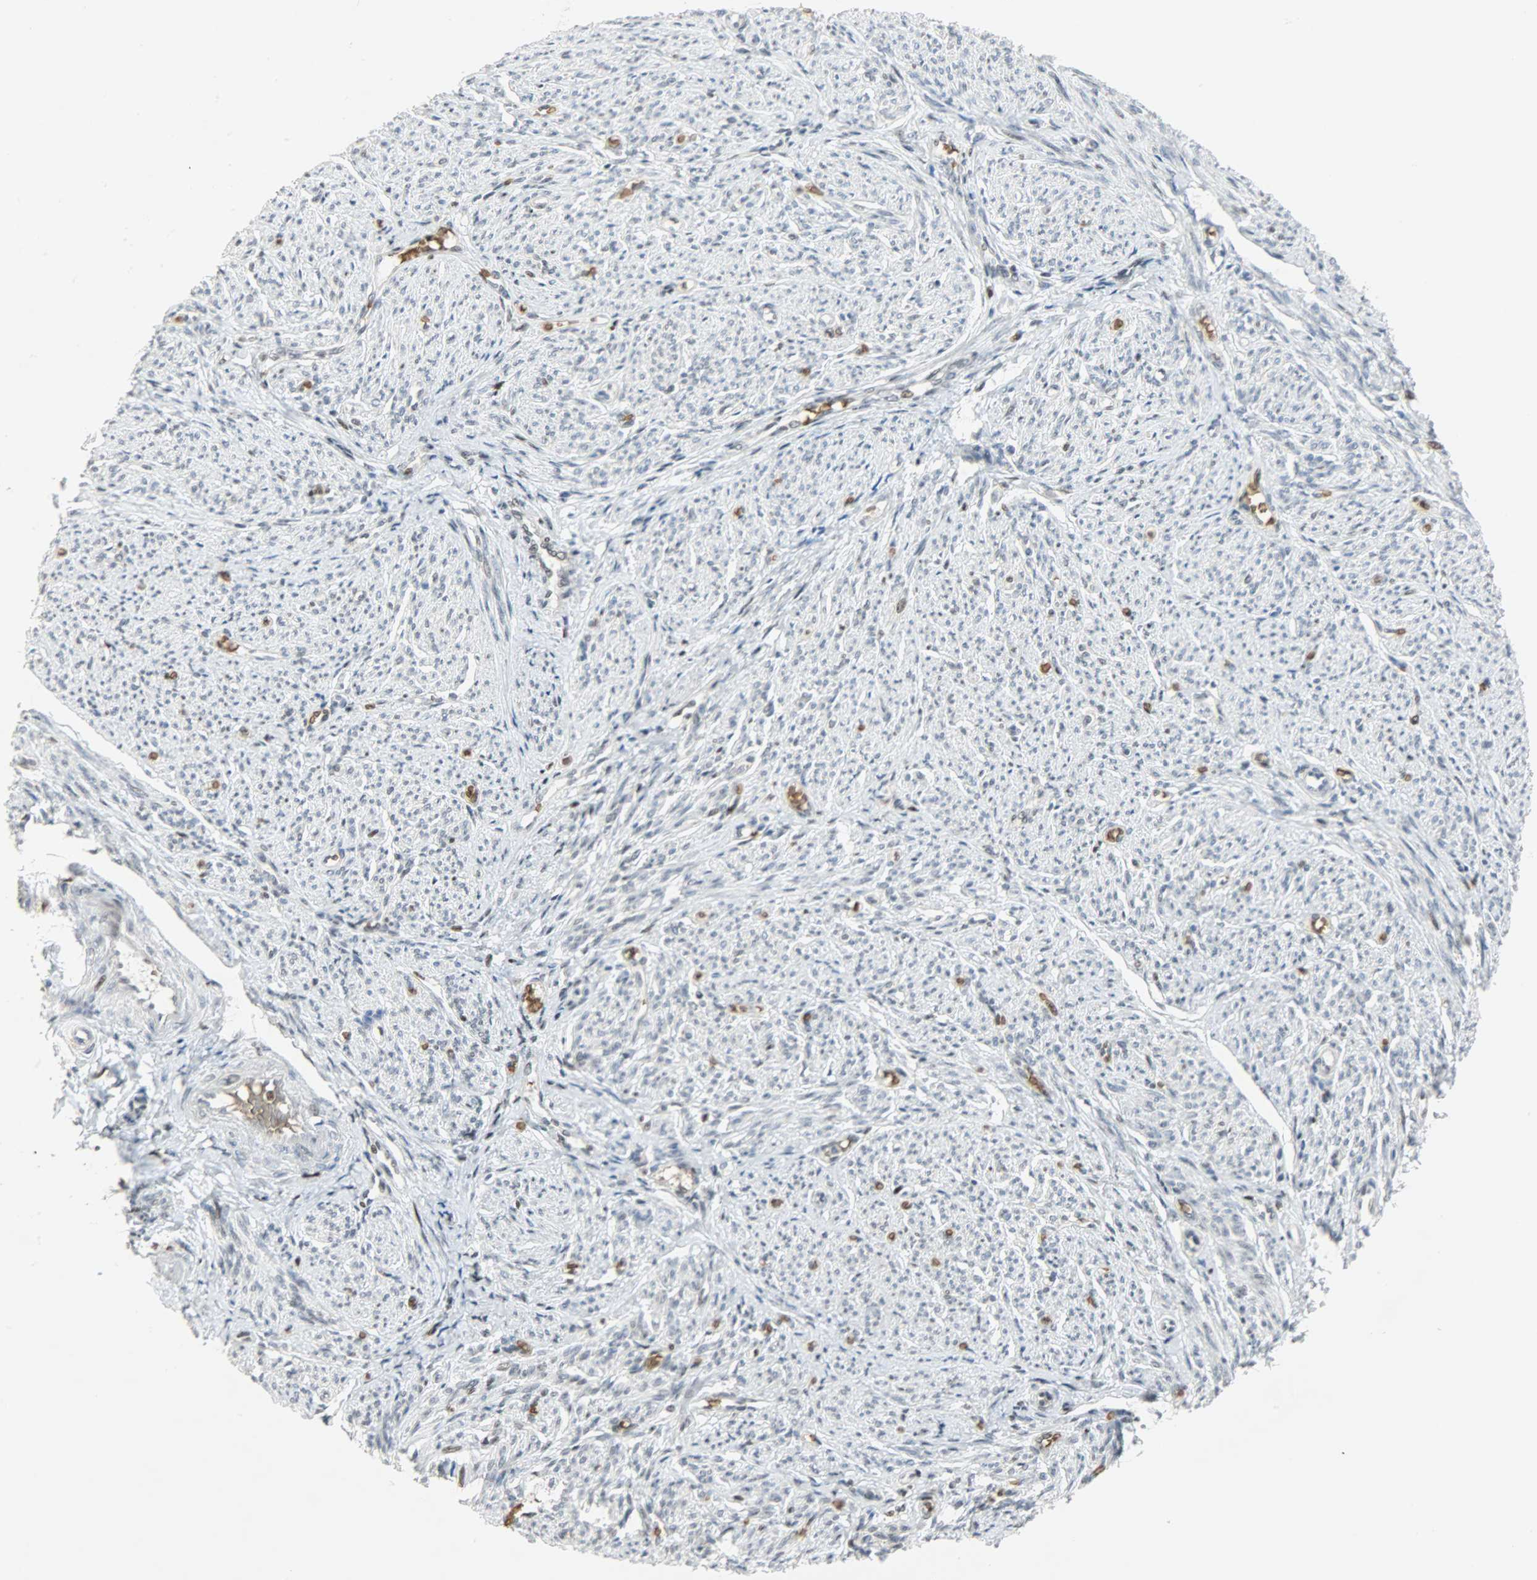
{"staining": {"intensity": "moderate", "quantity": "25%-75%", "location": "cytoplasmic/membranous,nuclear"}, "tissue": "smooth muscle", "cell_type": "Smooth muscle cells", "image_type": "normal", "snomed": [{"axis": "morphology", "description": "Normal tissue, NOS"}, {"axis": "topography", "description": "Smooth muscle"}], "caption": "A brown stain highlights moderate cytoplasmic/membranous,nuclear staining of a protein in smooth muscle cells of benign human smooth muscle. (IHC, brightfield microscopy, high magnification).", "gene": "SNAI1", "patient": {"sex": "female", "age": 65}}